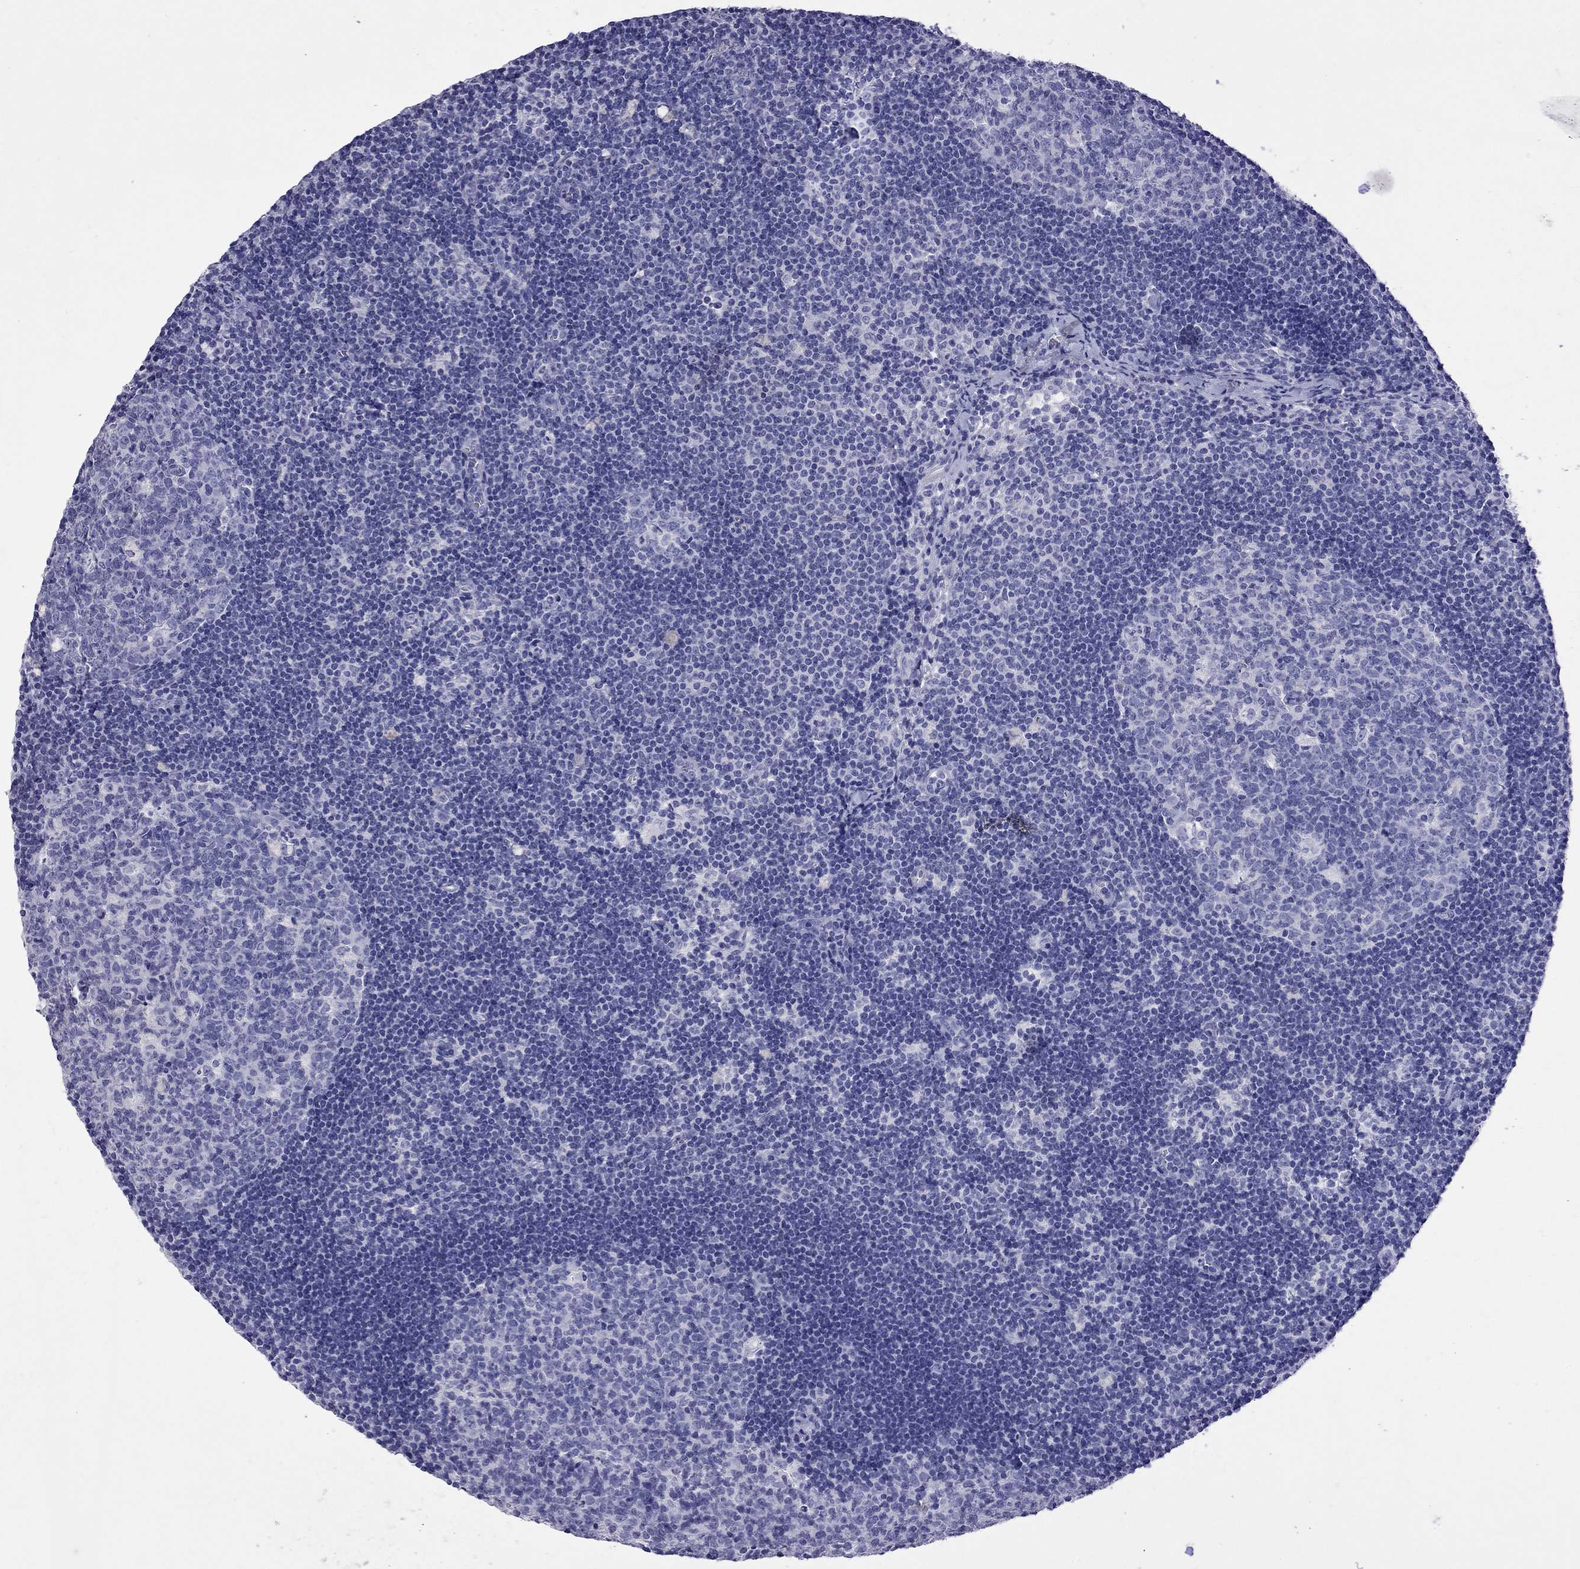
{"staining": {"intensity": "negative", "quantity": "none", "location": "none"}, "tissue": "lymph node", "cell_type": "Germinal center cells", "image_type": "normal", "snomed": [{"axis": "morphology", "description": "Normal tissue, NOS"}, {"axis": "topography", "description": "Lymph node"}], "caption": "Immunohistochemical staining of normal lymph node shows no significant expression in germinal center cells. The staining was performed using DAB to visualize the protein expression in brown, while the nuclei were stained in blue with hematoxylin (Magnification: 20x).", "gene": "KIAA2012", "patient": {"sex": "female", "age": 34}}